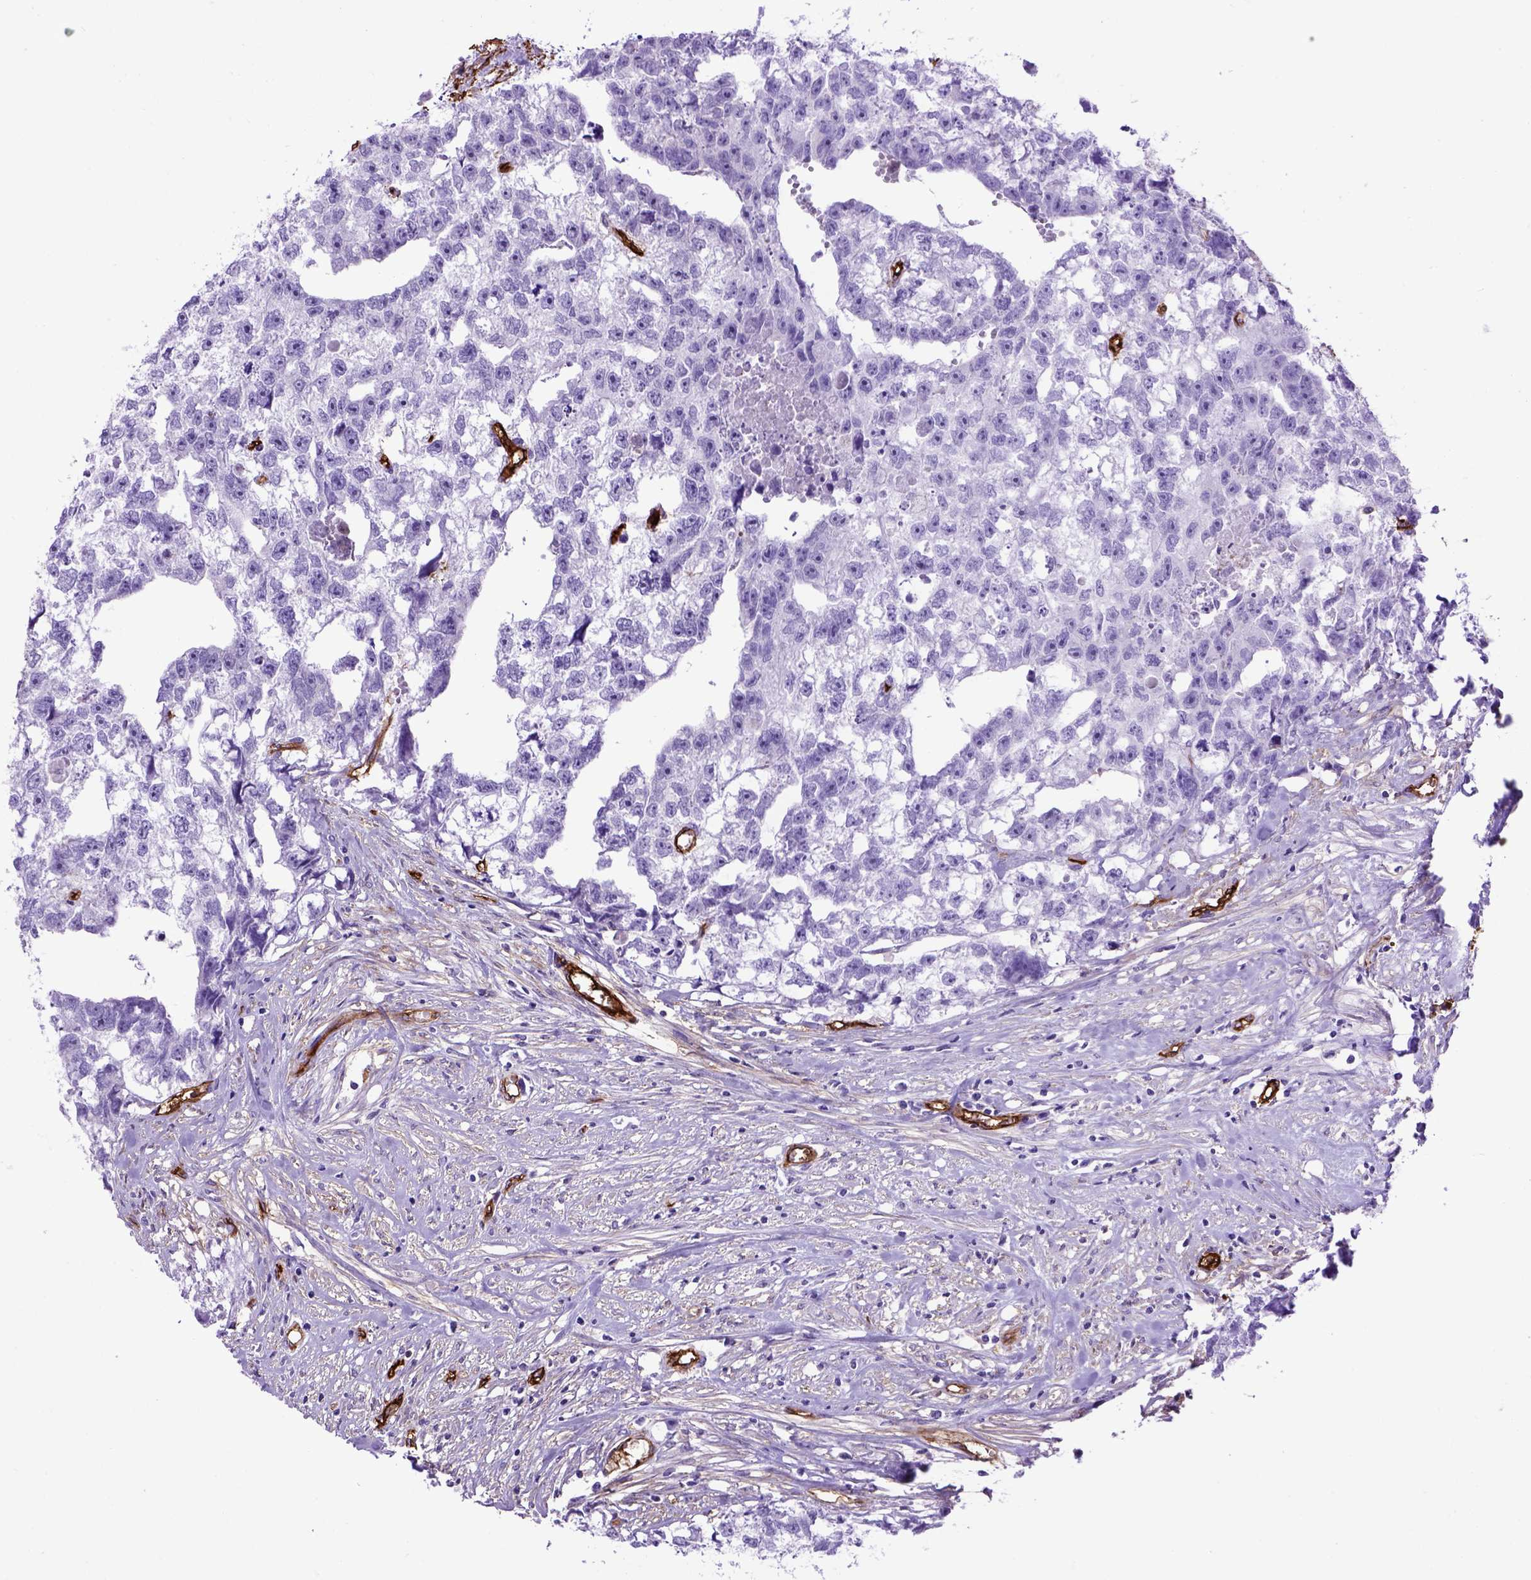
{"staining": {"intensity": "negative", "quantity": "none", "location": "none"}, "tissue": "testis cancer", "cell_type": "Tumor cells", "image_type": "cancer", "snomed": [{"axis": "morphology", "description": "Carcinoma, Embryonal, NOS"}, {"axis": "morphology", "description": "Teratoma, malignant, NOS"}, {"axis": "topography", "description": "Testis"}], "caption": "Immunohistochemistry image of neoplastic tissue: embryonal carcinoma (testis) stained with DAB (3,3'-diaminobenzidine) reveals no significant protein staining in tumor cells.", "gene": "ENG", "patient": {"sex": "male", "age": 44}}